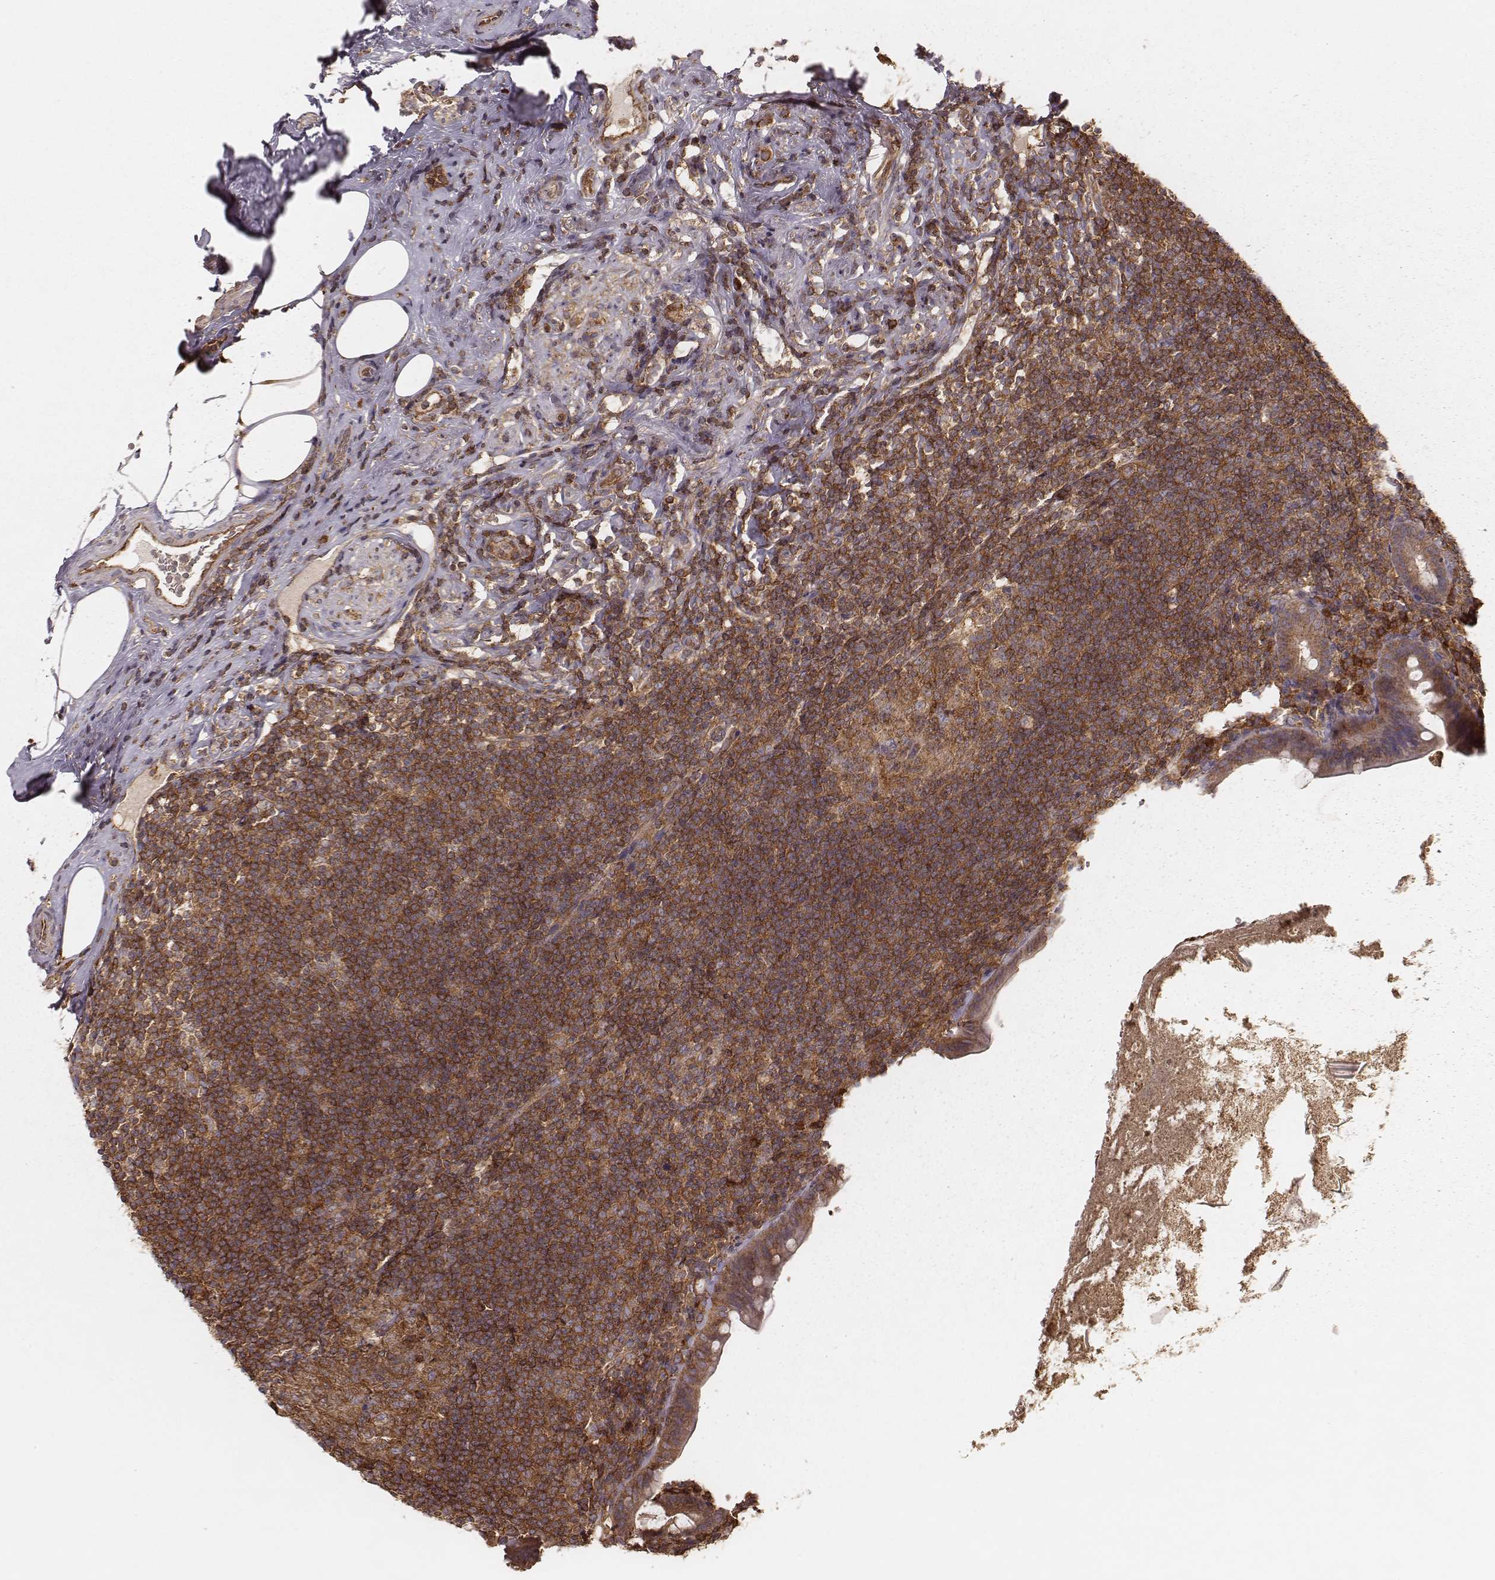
{"staining": {"intensity": "moderate", "quantity": ">75%", "location": "cytoplasmic/membranous"}, "tissue": "appendix", "cell_type": "Glandular cells", "image_type": "normal", "snomed": [{"axis": "morphology", "description": "Normal tissue, NOS"}, {"axis": "topography", "description": "Appendix"}], "caption": "Brown immunohistochemical staining in unremarkable appendix reveals moderate cytoplasmic/membranous positivity in about >75% of glandular cells. (DAB (3,3'-diaminobenzidine) = brown stain, brightfield microscopy at high magnification).", "gene": "CARS1", "patient": {"sex": "male", "age": 47}}